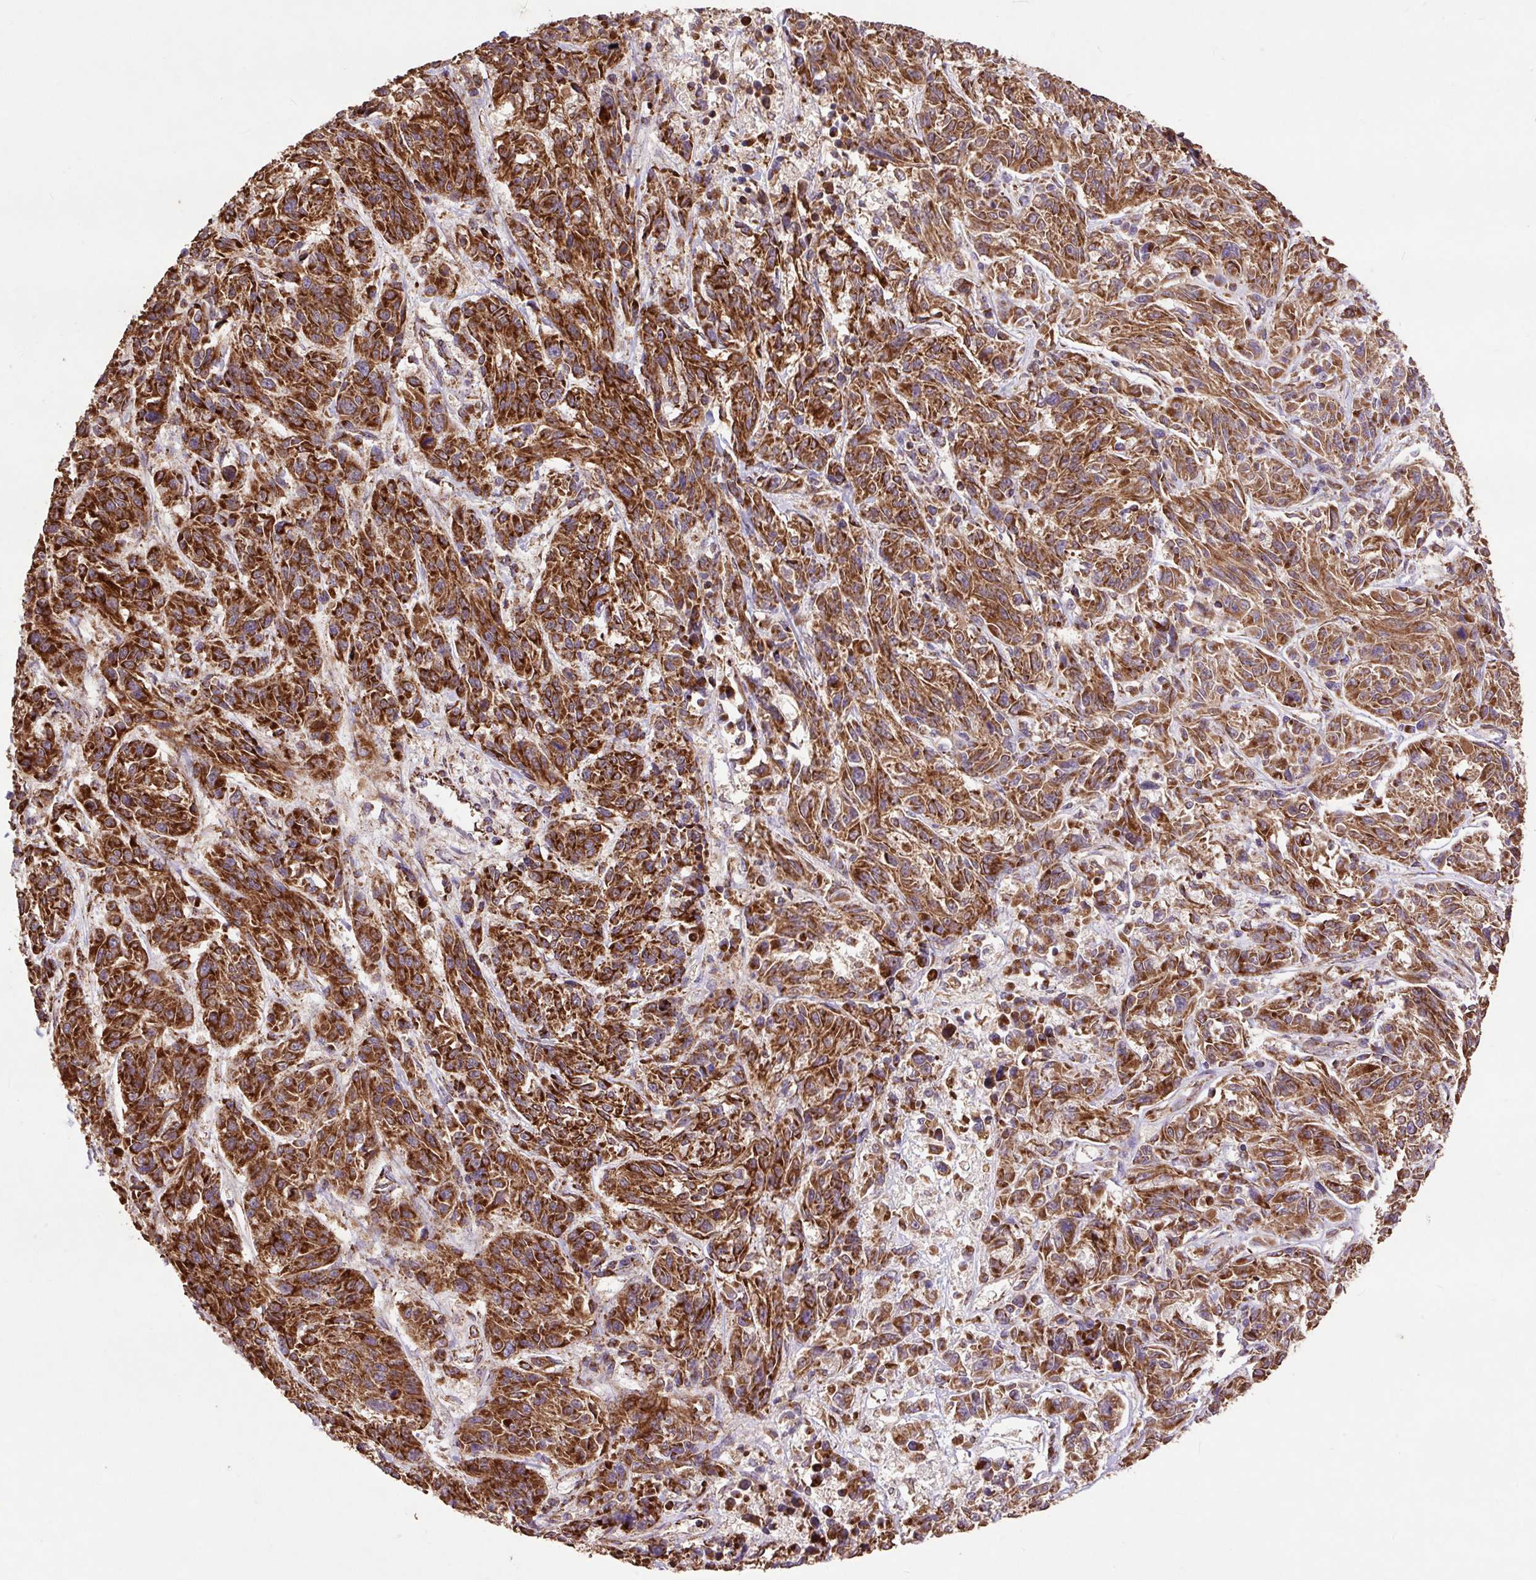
{"staining": {"intensity": "strong", "quantity": ">75%", "location": "cytoplasmic/membranous"}, "tissue": "melanoma", "cell_type": "Tumor cells", "image_type": "cancer", "snomed": [{"axis": "morphology", "description": "Malignant melanoma, NOS"}, {"axis": "topography", "description": "Skin"}], "caption": "Tumor cells reveal high levels of strong cytoplasmic/membranous staining in about >75% of cells in human malignant melanoma. (brown staining indicates protein expression, while blue staining denotes nuclei).", "gene": "ATP5F1A", "patient": {"sex": "male", "age": 53}}